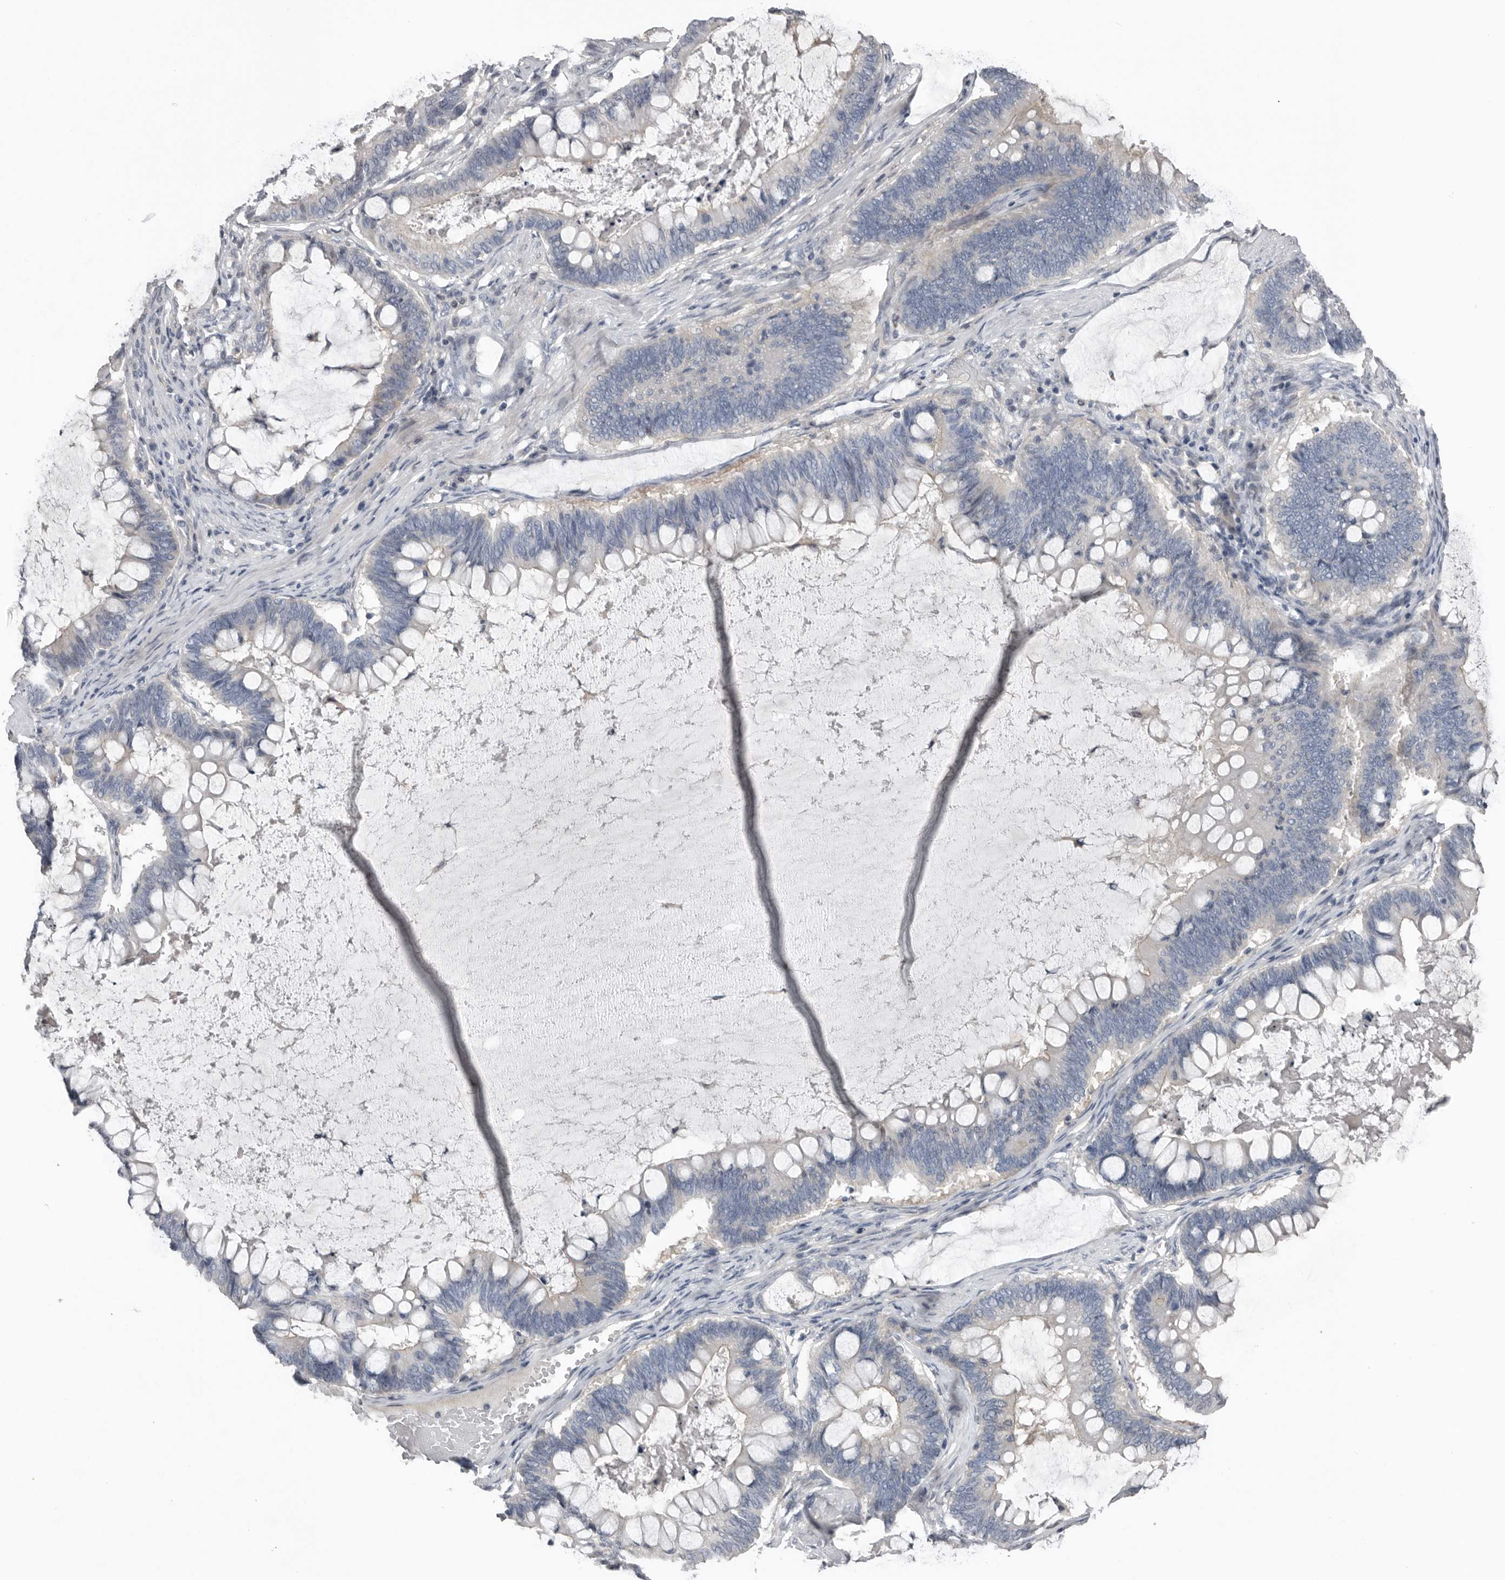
{"staining": {"intensity": "negative", "quantity": "none", "location": "none"}, "tissue": "ovarian cancer", "cell_type": "Tumor cells", "image_type": "cancer", "snomed": [{"axis": "morphology", "description": "Cystadenocarcinoma, mucinous, NOS"}, {"axis": "topography", "description": "Ovary"}], "caption": "High power microscopy micrograph of an immunohistochemistry histopathology image of mucinous cystadenocarcinoma (ovarian), revealing no significant staining in tumor cells.", "gene": "FABP7", "patient": {"sex": "female", "age": 61}}